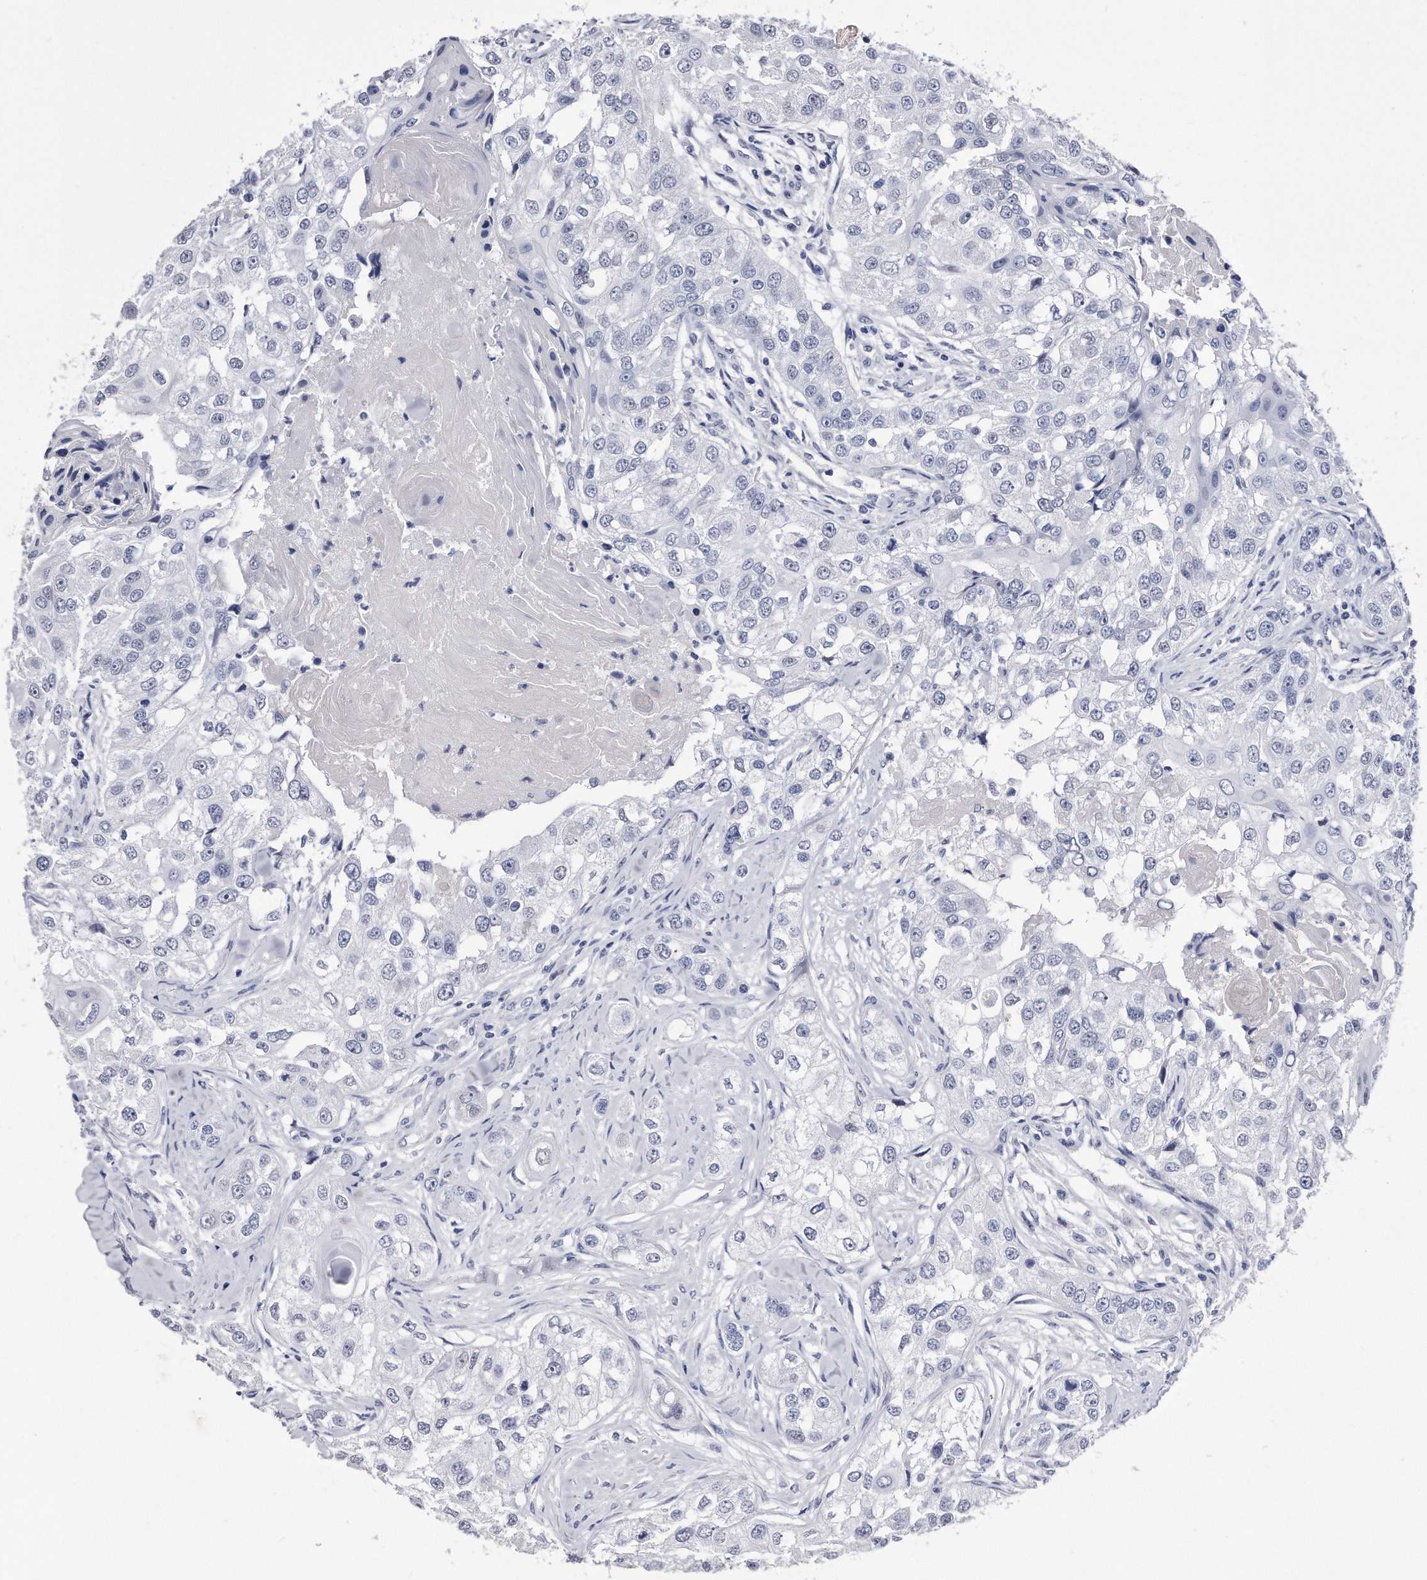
{"staining": {"intensity": "negative", "quantity": "none", "location": "none"}, "tissue": "head and neck cancer", "cell_type": "Tumor cells", "image_type": "cancer", "snomed": [{"axis": "morphology", "description": "Normal tissue, NOS"}, {"axis": "morphology", "description": "Squamous cell carcinoma, NOS"}, {"axis": "topography", "description": "Skeletal muscle"}, {"axis": "topography", "description": "Head-Neck"}], "caption": "Immunohistochemical staining of human head and neck cancer (squamous cell carcinoma) reveals no significant staining in tumor cells.", "gene": "KCTD8", "patient": {"sex": "male", "age": 51}}